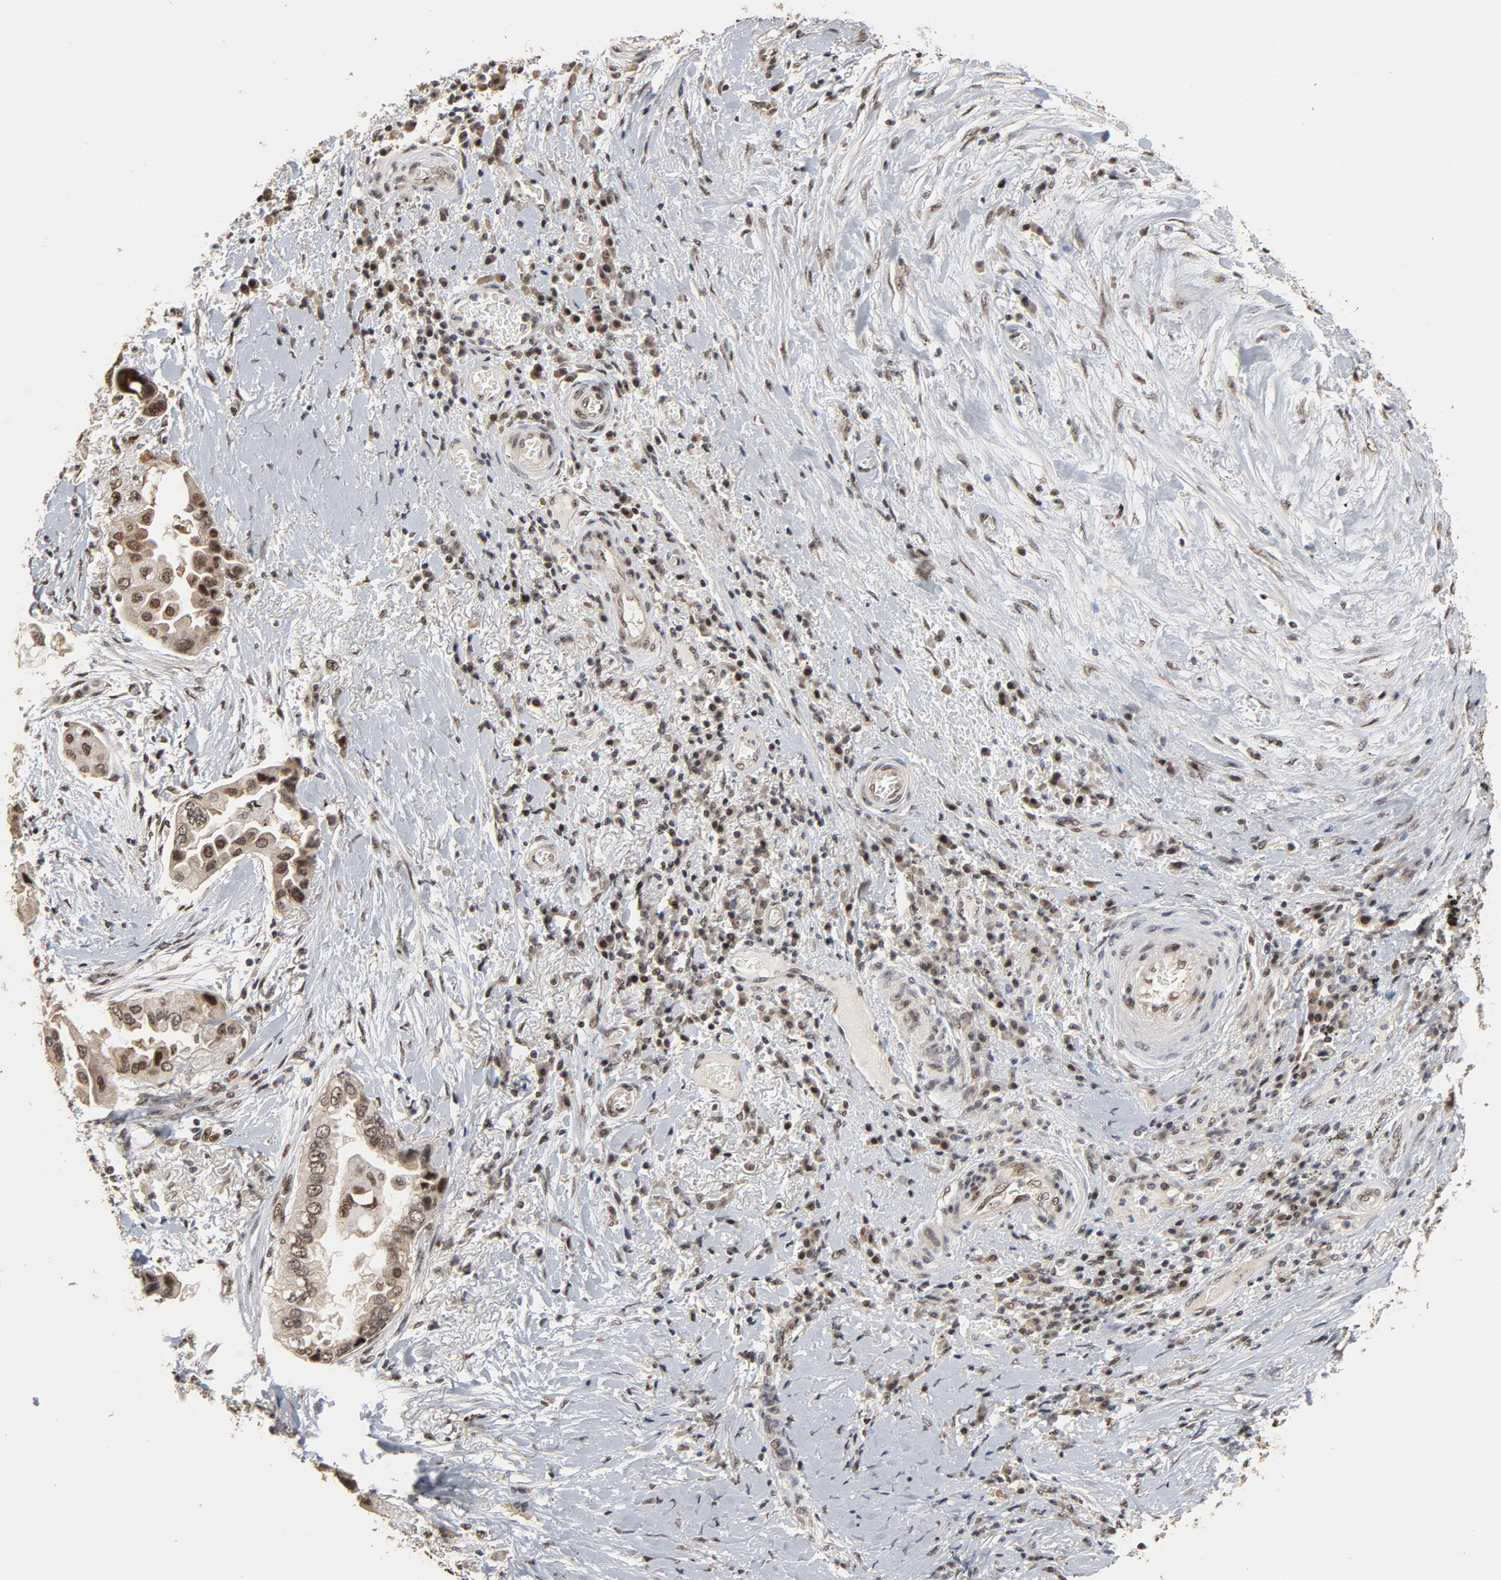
{"staining": {"intensity": "moderate", "quantity": "25%-75%", "location": "nuclear"}, "tissue": "lung cancer", "cell_type": "Tumor cells", "image_type": "cancer", "snomed": [{"axis": "morphology", "description": "Adenocarcinoma, NOS"}, {"axis": "topography", "description": "Lung"}], "caption": "An image showing moderate nuclear positivity in about 25%-75% of tumor cells in lung adenocarcinoma, as visualized by brown immunohistochemical staining.", "gene": "TP53RK", "patient": {"sex": "female", "age": 76}}